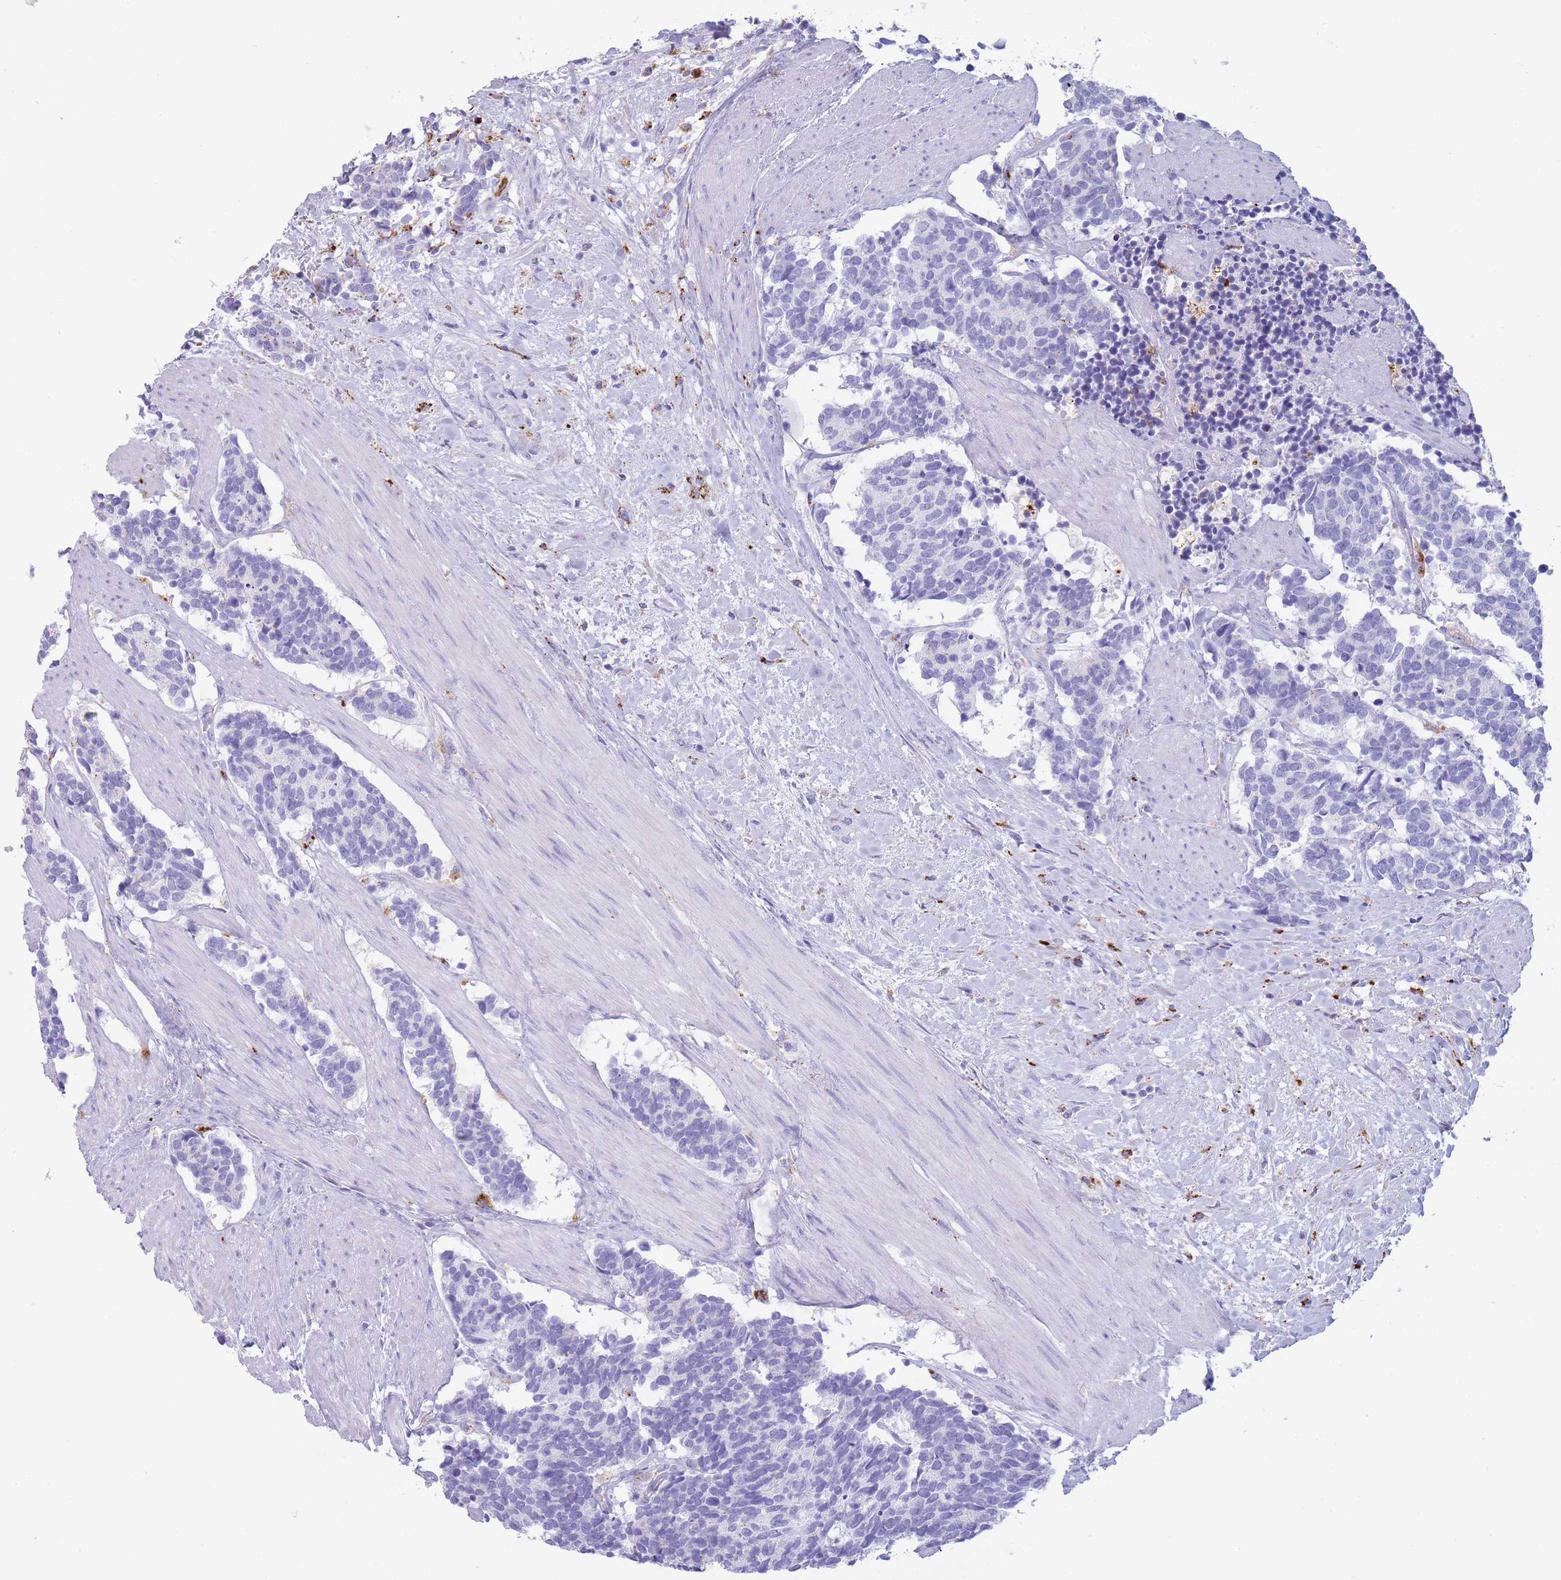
{"staining": {"intensity": "strong", "quantity": ">75%", "location": "cytoplasmic/membranous"}, "tissue": "carcinoid", "cell_type": "Tumor cells", "image_type": "cancer", "snomed": [{"axis": "morphology", "description": "Carcinoma, NOS"}, {"axis": "morphology", "description": "Carcinoid, malignant, NOS"}, {"axis": "topography", "description": "Prostate"}], "caption": "Protein expression analysis of human carcinoid reveals strong cytoplasmic/membranous positivity in about >75% of tumor cells.", "gene": "GAA", "patient": {"sex": "male", "age": 57}}